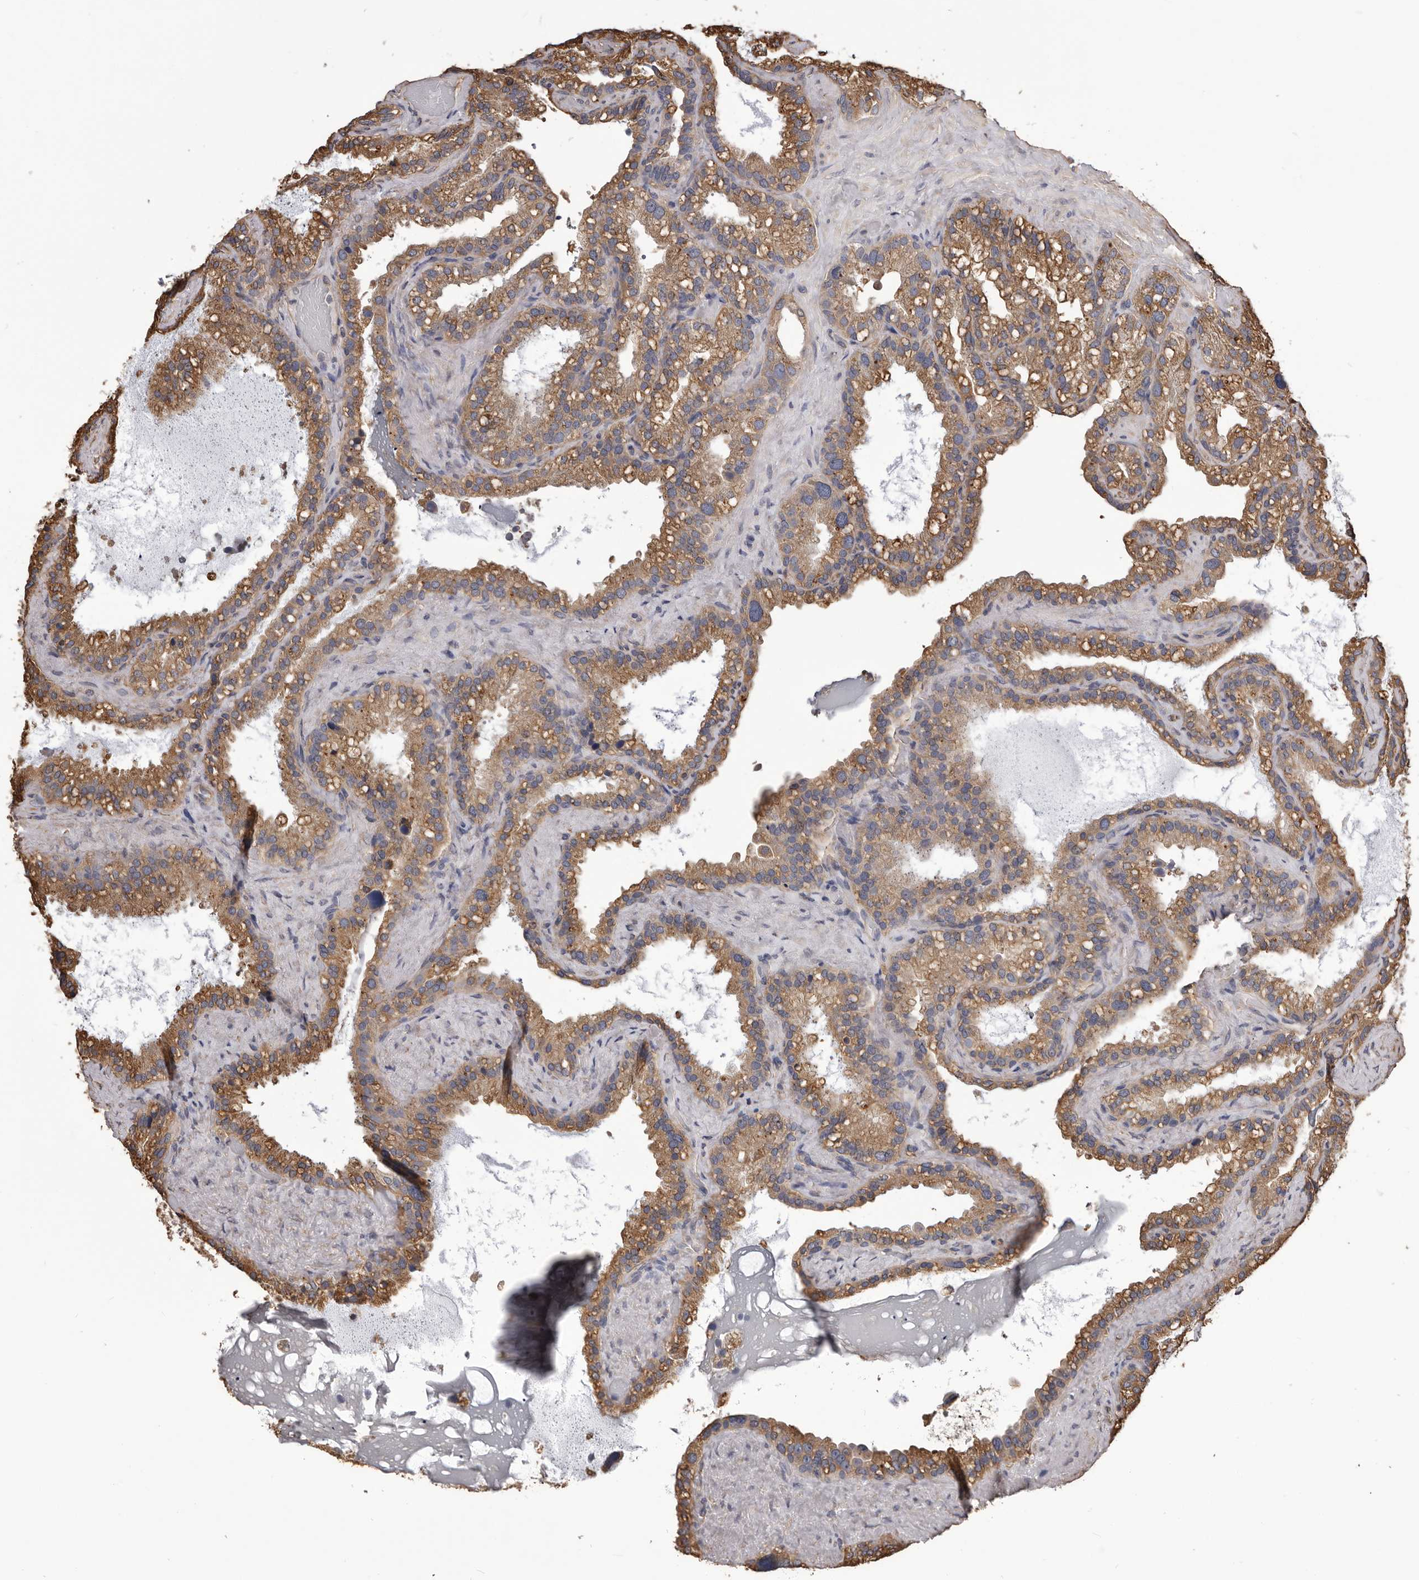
{"staining": {"intensity": "moderate", "quantity": ">75%", "location": "cytoplasmic/membranous"}, "tissue": "seminal vesicle", "cell_type": "Glandular cells", "image_type": "normal", "snomed": [{"axis": "morphology", "description": "Normal tissue, NOS"}, {"axis": "topography", "description": "Prostate"}, {"axis": "topography", "description": "Seminal veicle"}], "caption": "Immunohistochemical staining of normal human seminal vesicle displays >75% levels of moderate cytoplasmic/membranous protein staining in approximately >75% of glandular cells. (Brightfield microscopy of DAB IHC at high magnification).", "gene": "CEP104", "patient": {"sex": "male", "age": 68}}